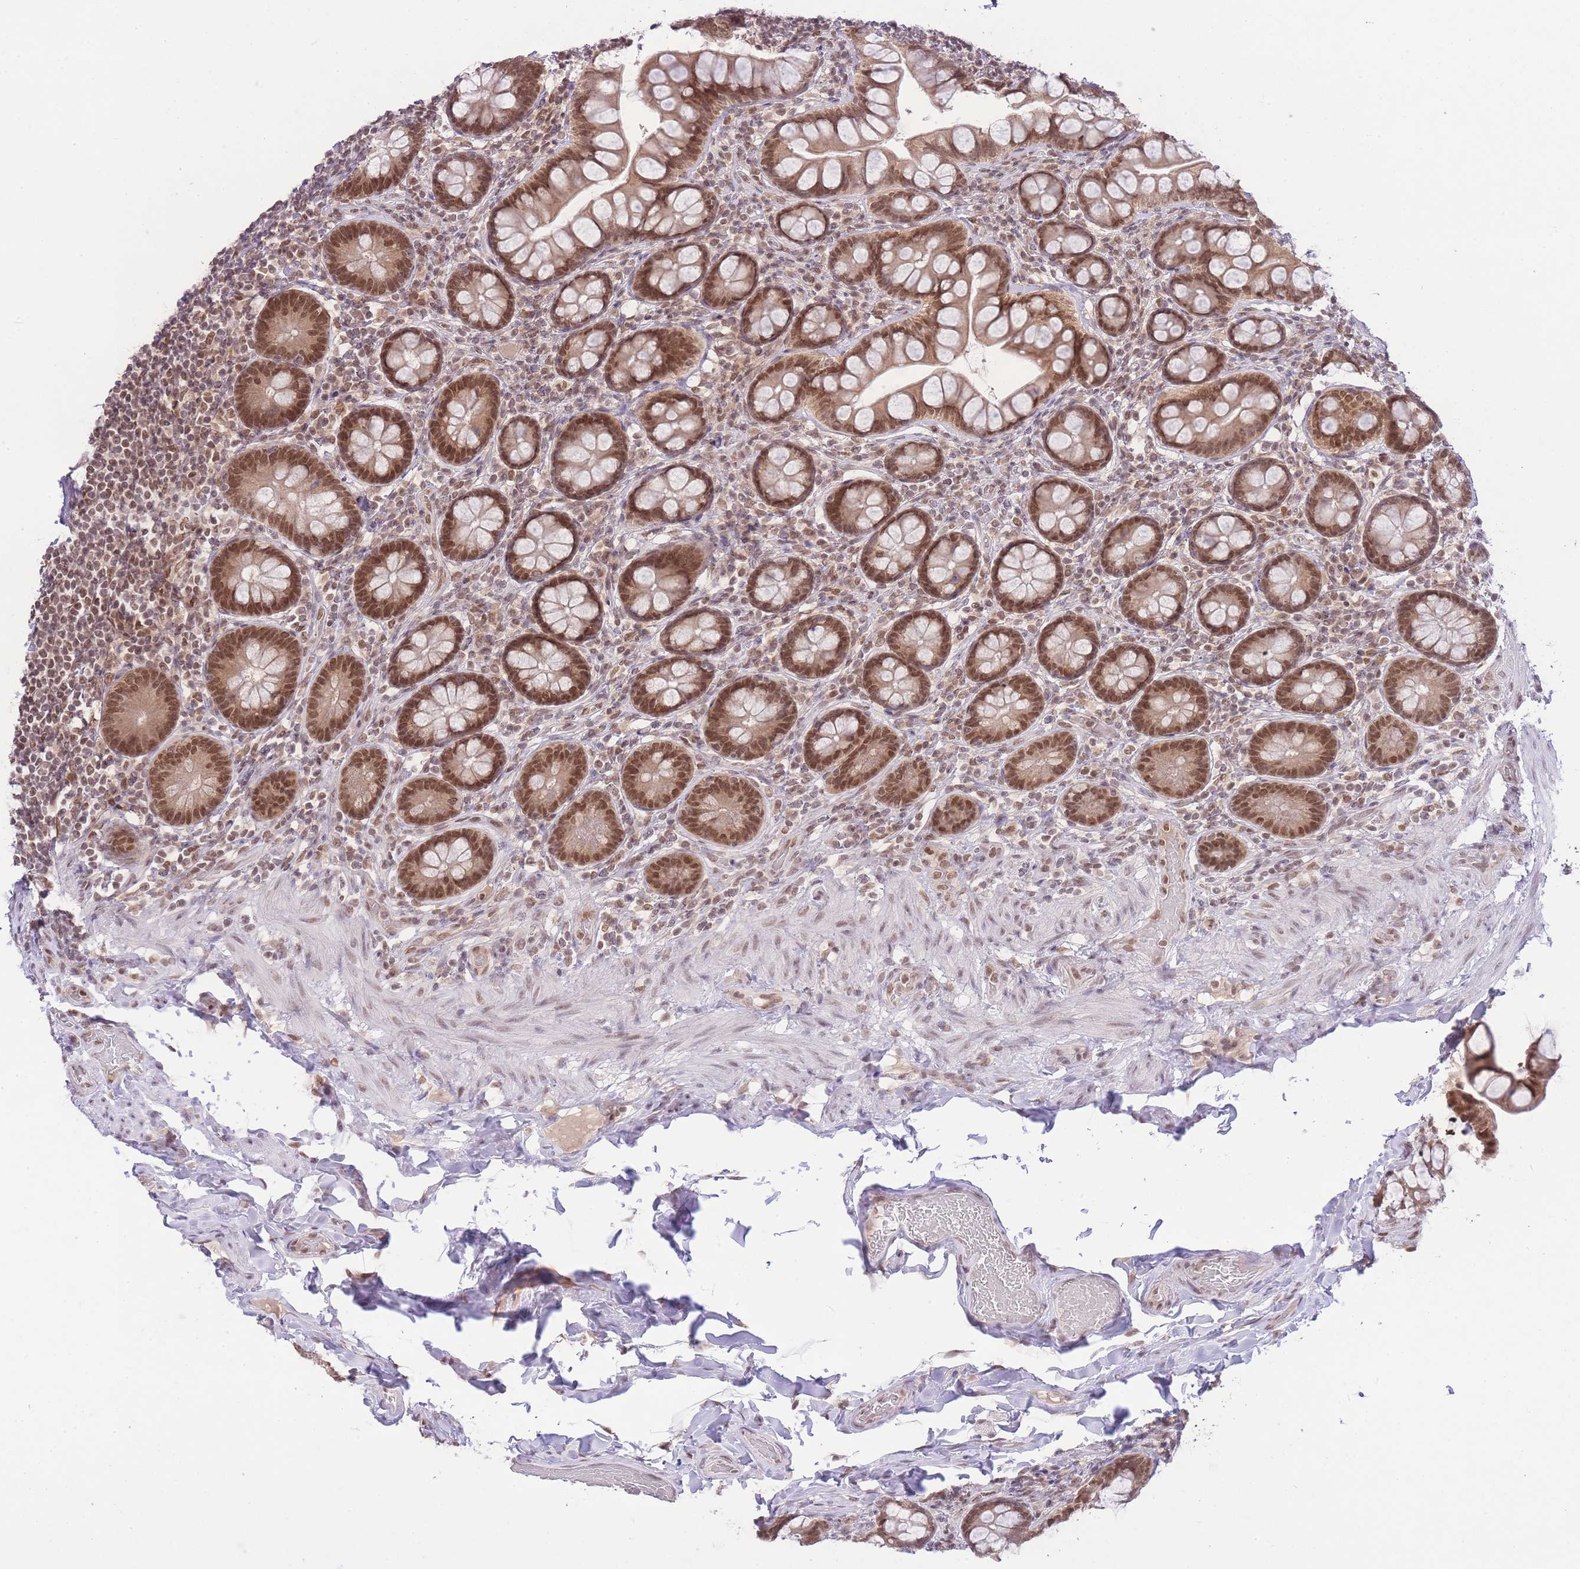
{"staining": {"intensity": "moderate", "quantity": ">75%", "location": "cytoplasmic/membranous,nuclear"}, "tissue": "small intestine", "cell_type": "Glandular cells", "image_type": "normal", "snomed": [{"axis": "morphology", "description": "Normal tissue, NOS"}, {"axis": "topography", "description": "Small intestine"}], "caption": "IHC staining of unremarkable small intestine, which demonstrates medium levels of moderate cytoplasmic/membranous,nuclear positivity in approximately >75% of glandular cells indicating moderate cytoplasmic/membranous,nuclear protein staining. The staining was performed using DAB (brown) for protein detection and nuclei were counterstained in hematoxylin (blue).", "gene": "TMED3", "patient": {"sex": "male", "age": 70}}